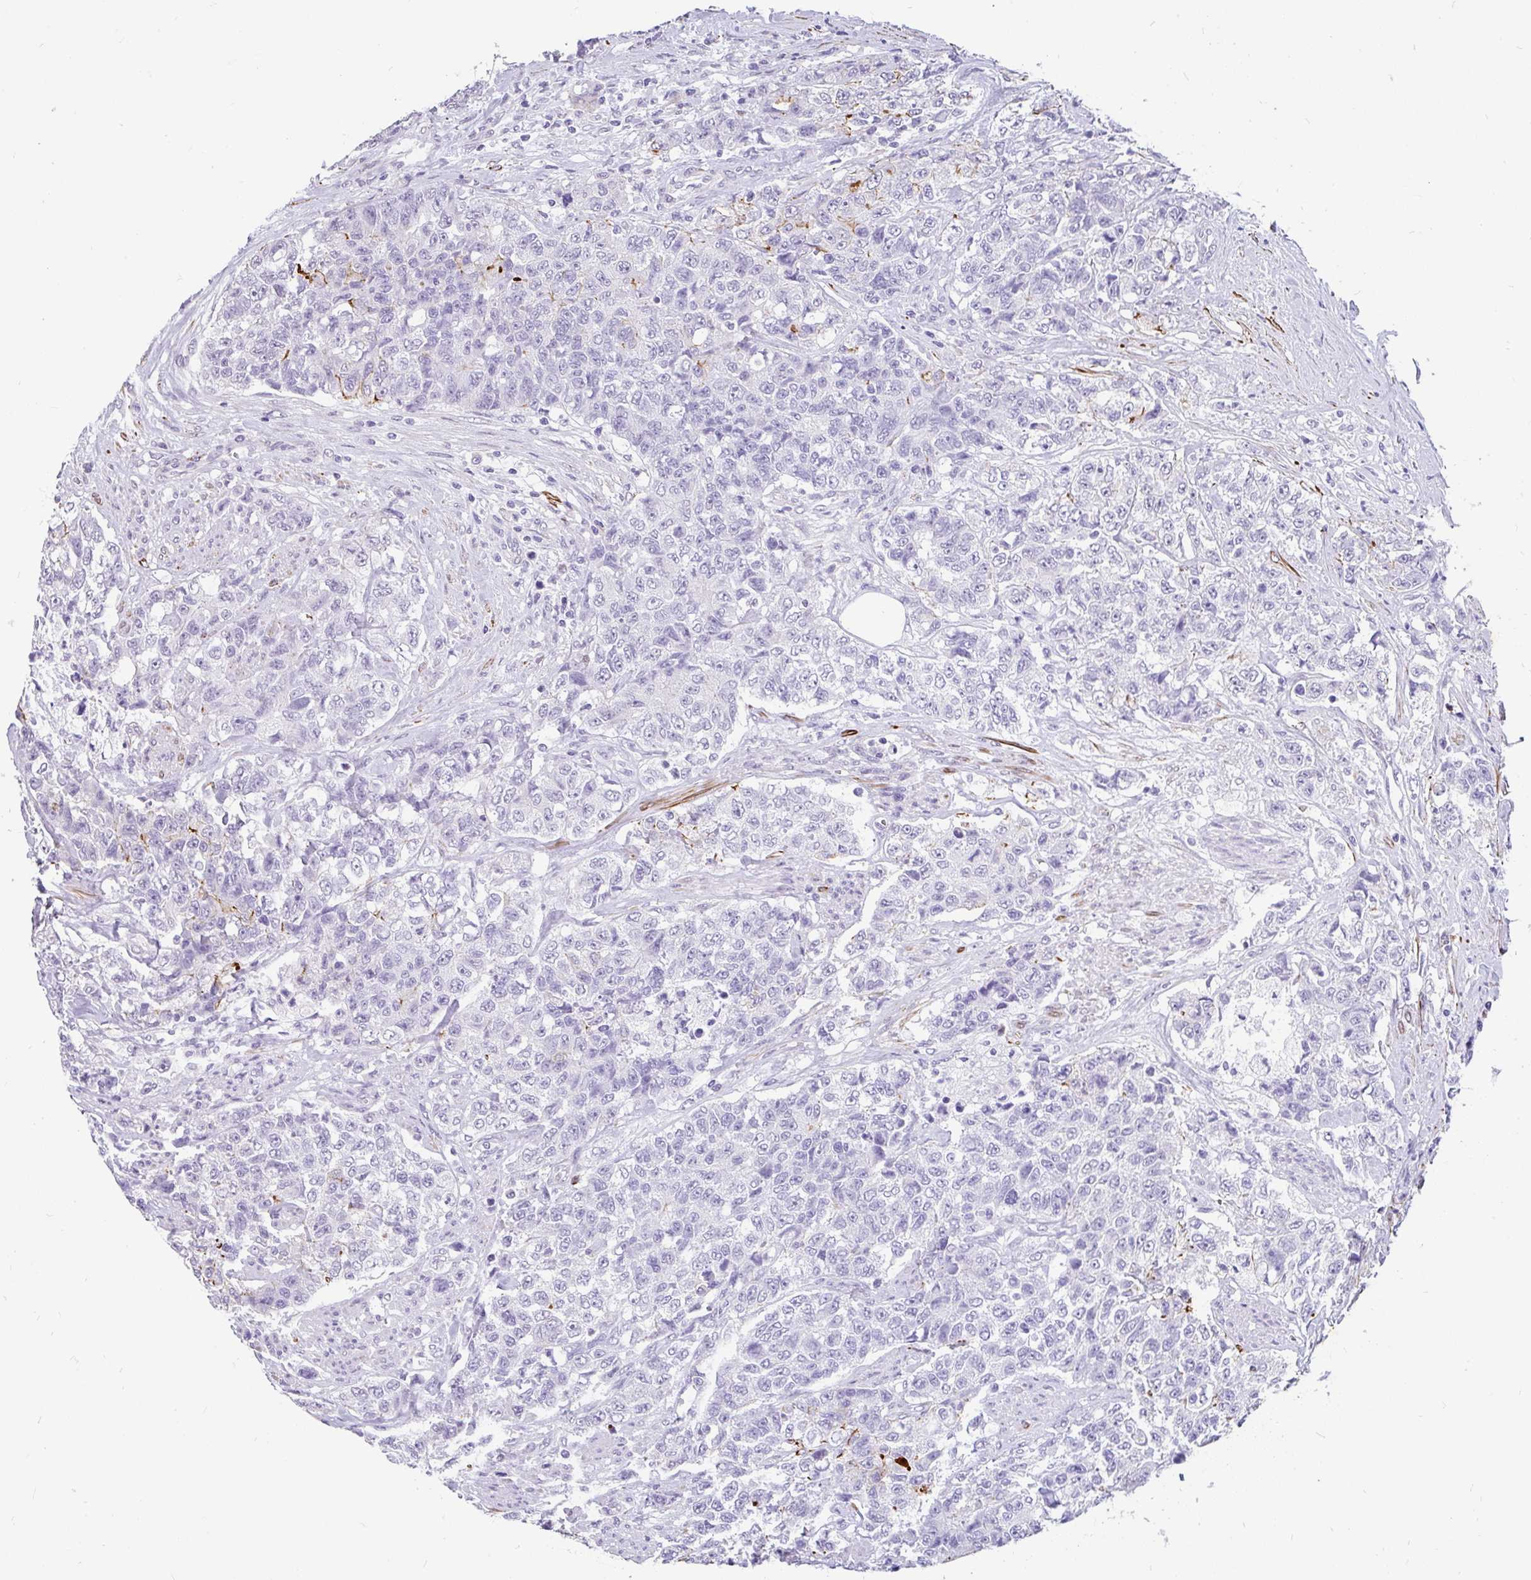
{"staining": {"intensity": "negative", "quantity": "none", "location": "none"}, "tissue": "urothelial cancer", "cell_type": "Tumor cells", "image_type": "cancer", "snomed": [{"axis": "morphology", "description": "Urothelial carcinoma, High grade"}, {"axis": "topography", "description": "Urinary bladder"}], "caption": "A high-resolution image shows immunohistochemistry staining of urothelial cancer, which exhibits no significant positivity in tumor cells.", "gene": "EML5", "patient": {"sex": "female", "age": 78}}